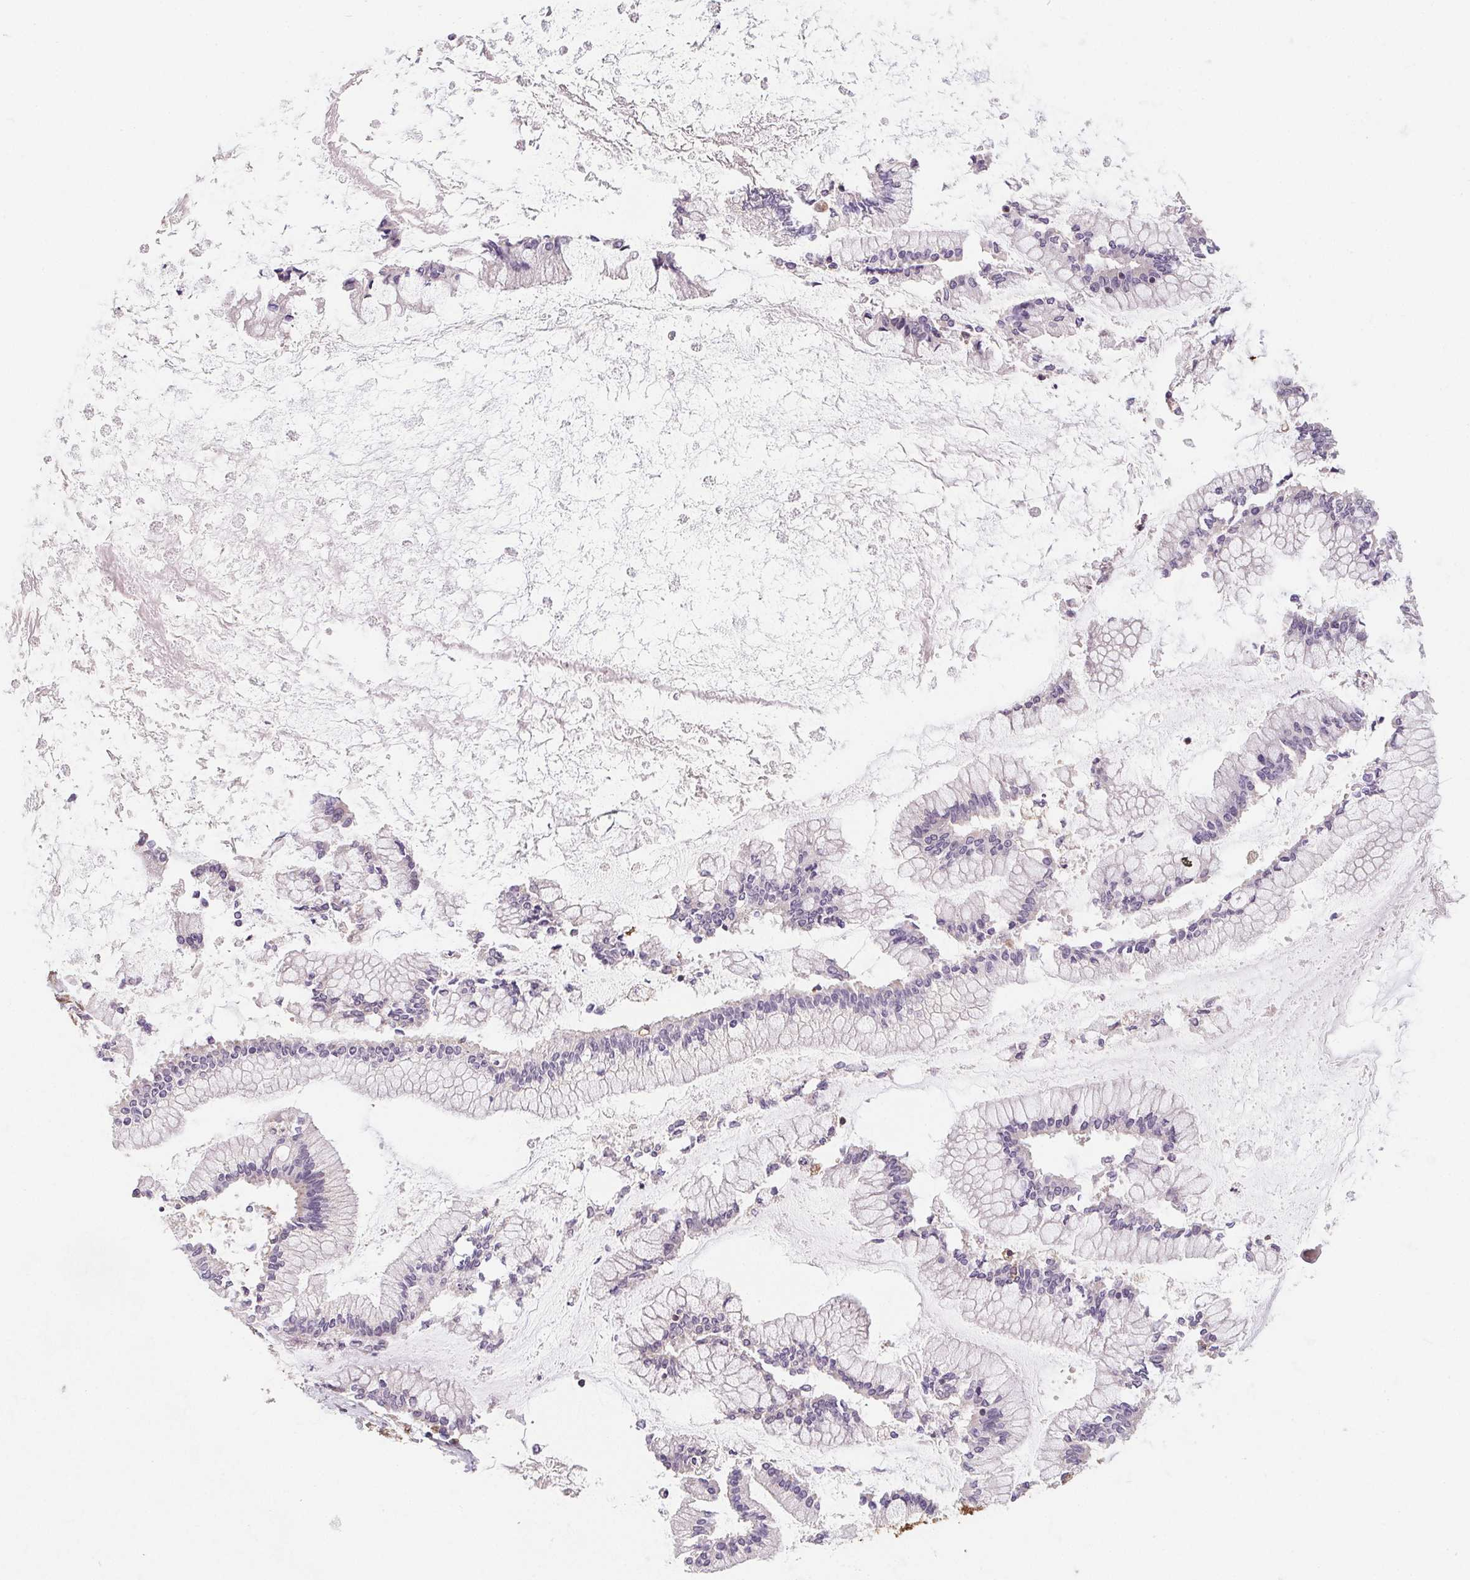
{"staining": {"intensity": "negative", "quantity": "none", "location": "none"}, "tissue": "ovarian cancer", "cell_type": "Tumor cells", "image_type": "cancer", "snomed": [{"axis": "morphology", "description": "Cystadenocarcinoma, mucinous, NOS"}, {"axis": "topography", "description": "Ovary"}], "caption": "Micrograph shows no significant protein positivity in tumor cells of ovarian cancer.", "gene": "TBKBP1", "patient": {"sex": "female", "age": 67}}